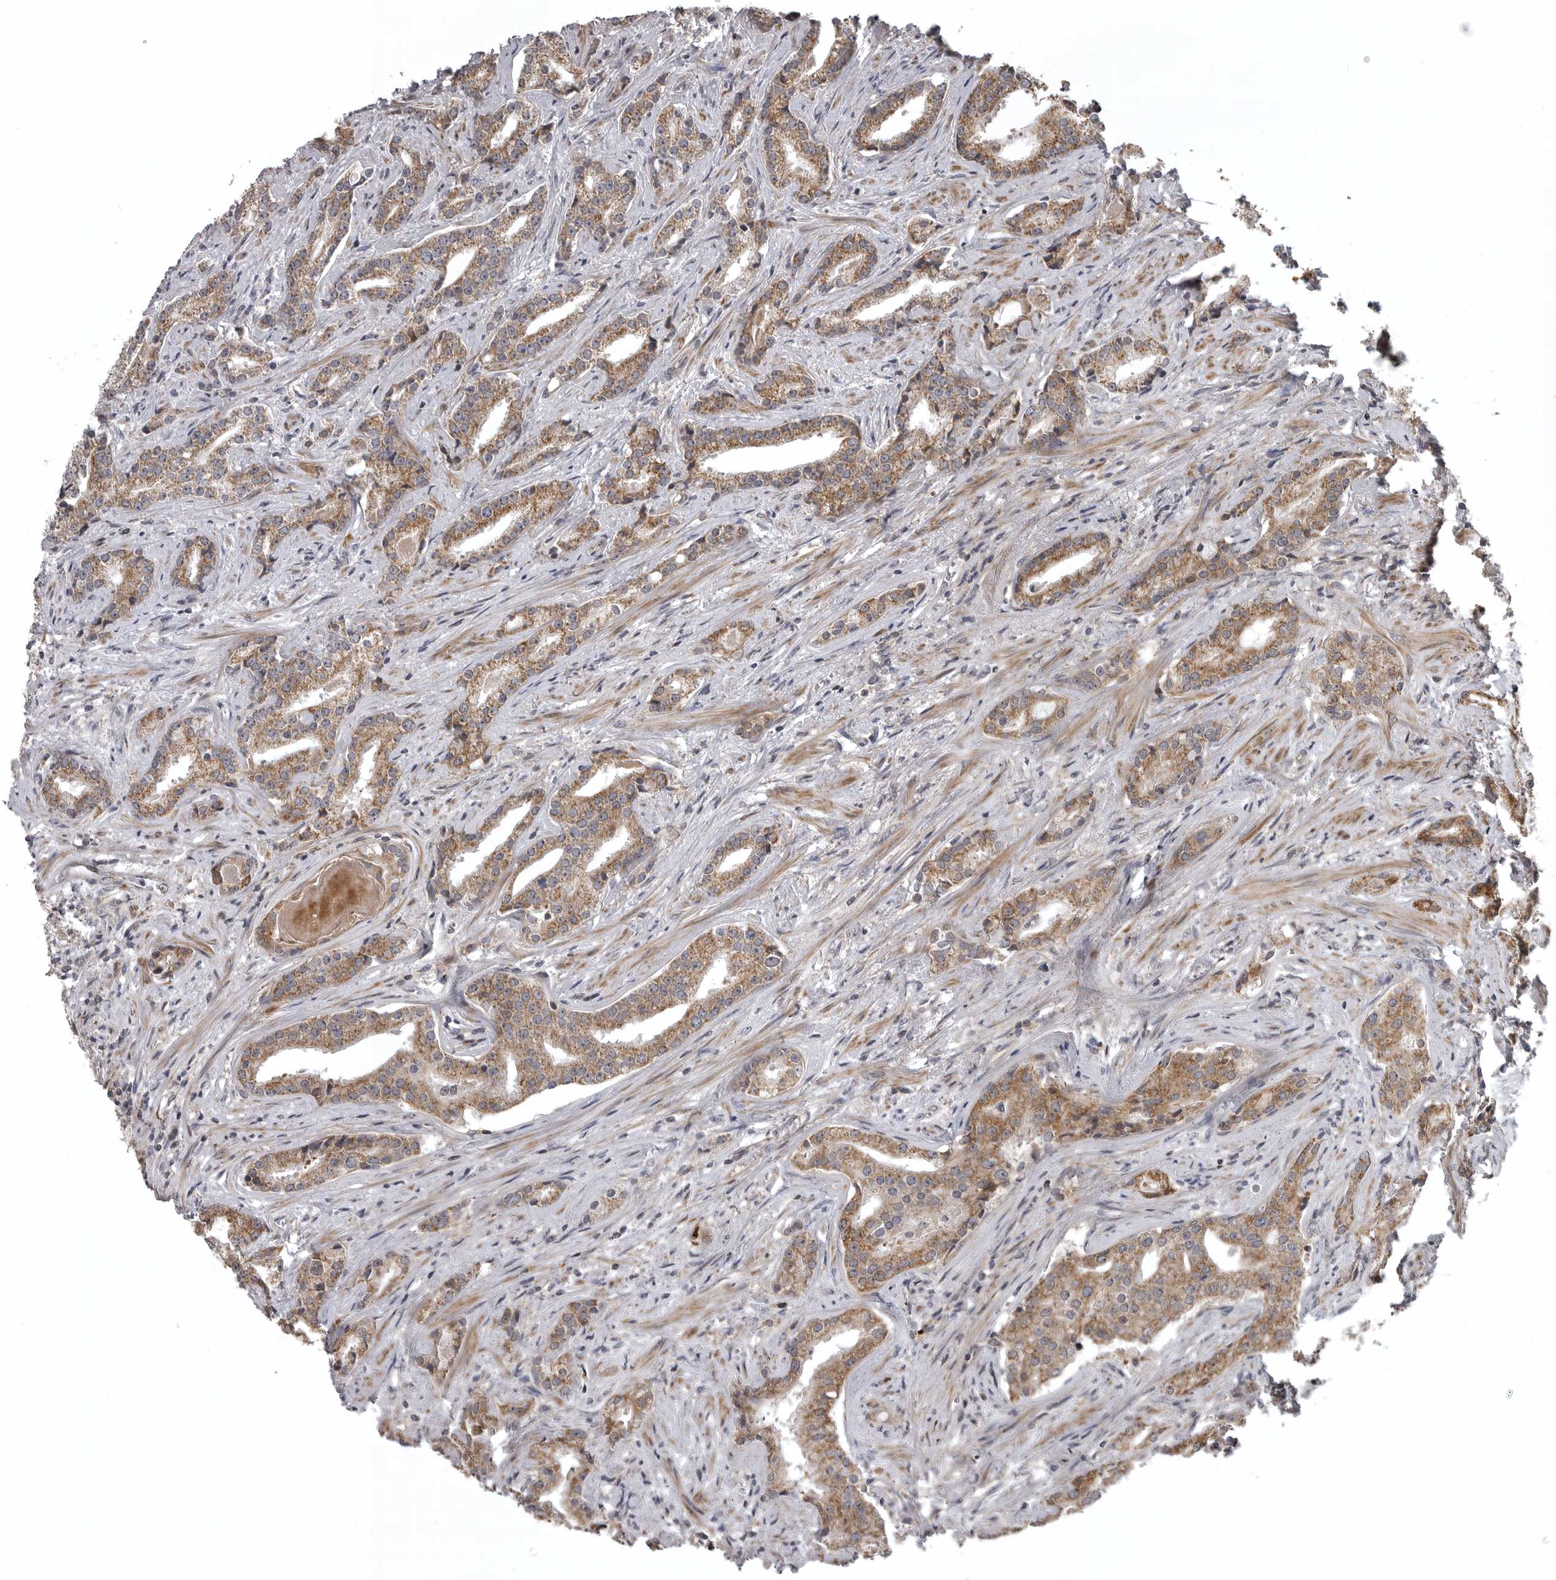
{"staining": {"intensity": "moderate", "quantity": ">75%", "location": "cytoplasmic/membranous"}, "tissue": "prostate cancer", "cell_type": "Tumor cells", "image_type": "cancer", "snomed": [{"axis": "morphology", "description": "Adenocarcinoma, Low grade"}, {"axis": "topography", "description": "Prostate"}], "caption": "About >75% of tumor cells in low-grade adenocarcinoma (prostate) show moderate cytoplasmic/membranous protein expression as visualized by brown immunohistochemical staining.", "gene": "ZNRF1", "patient": {"sex": "male", "age": 67}}